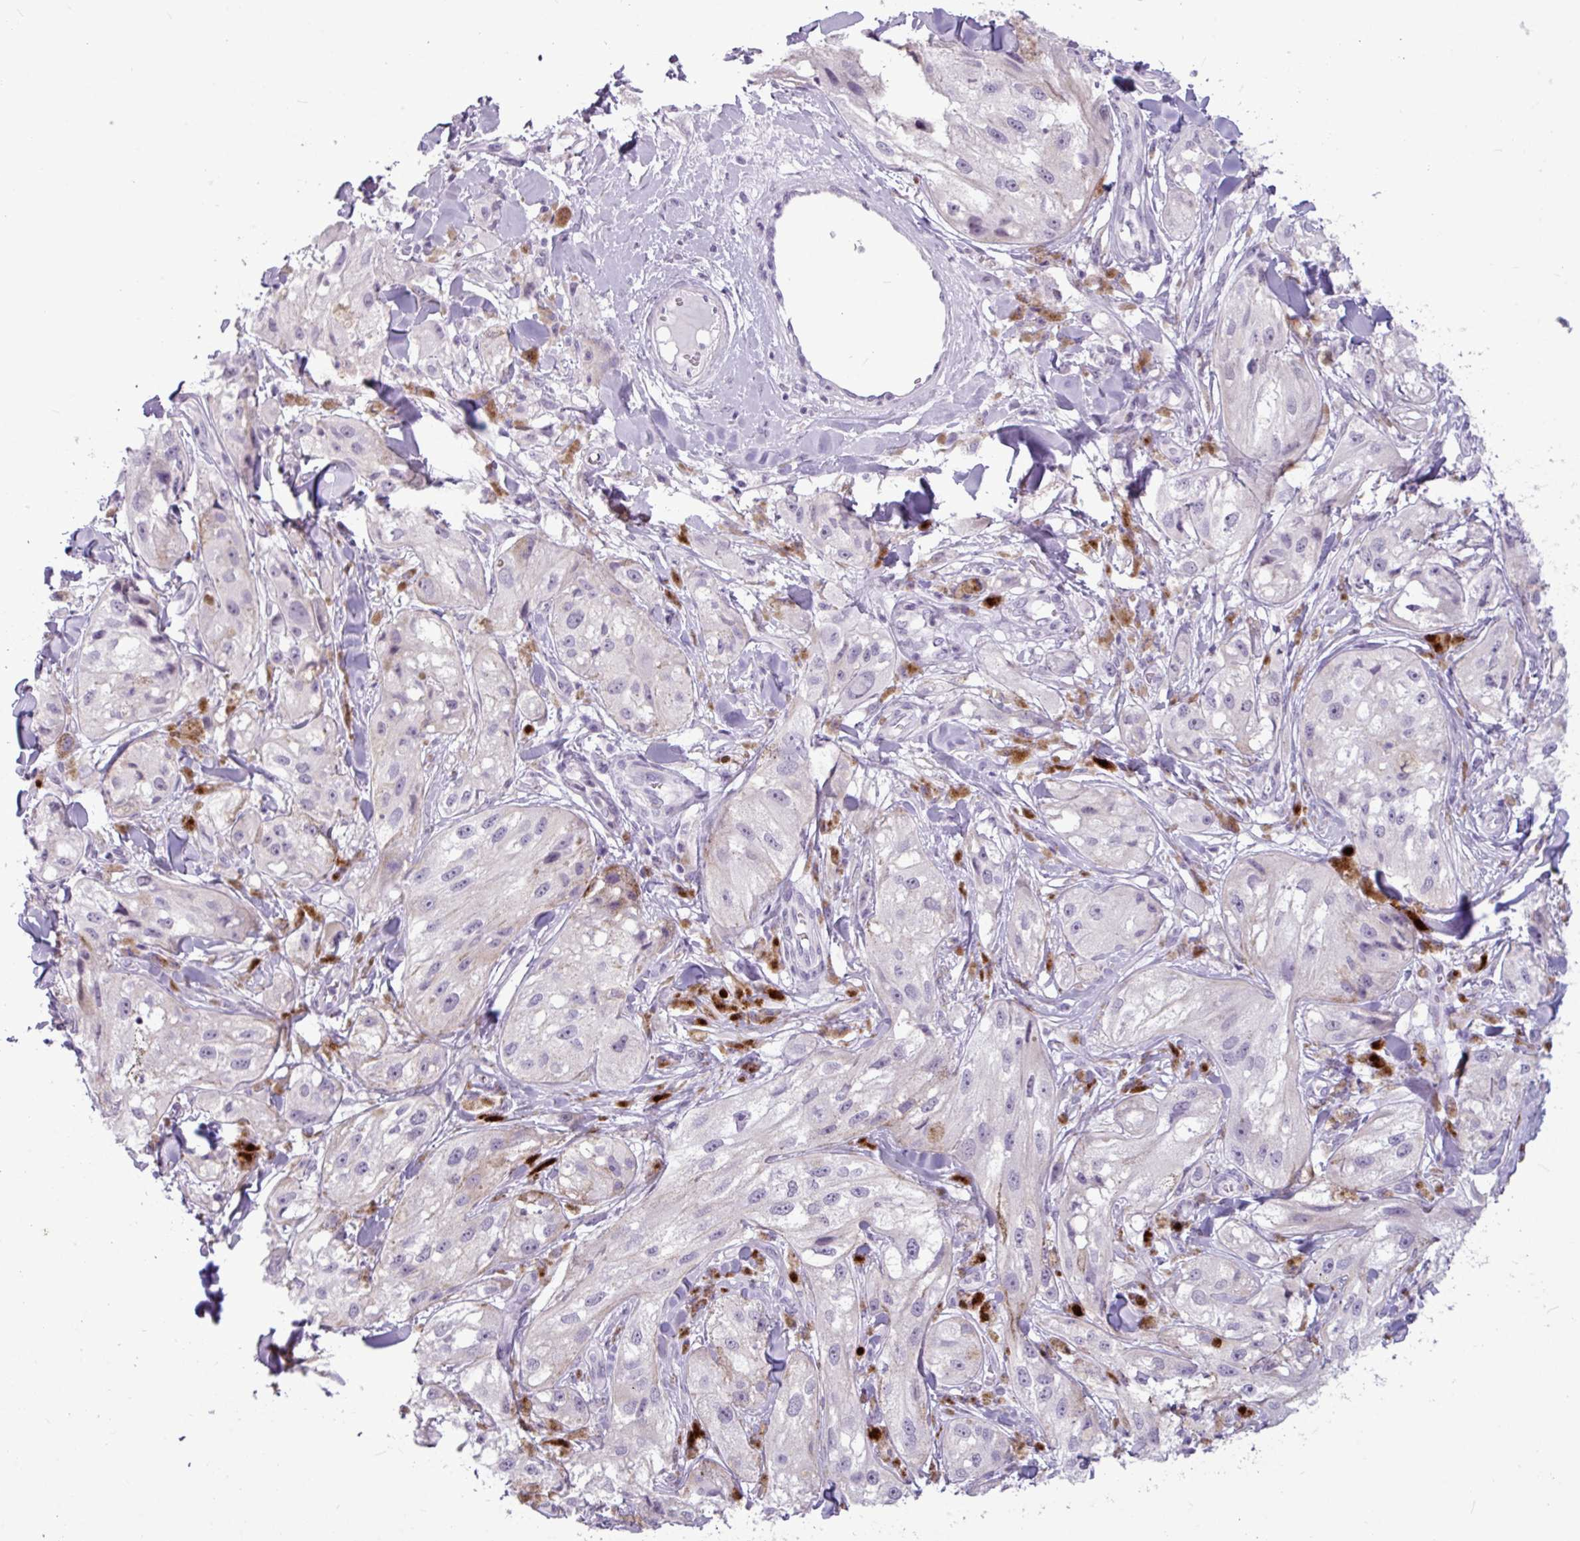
{"staining": {"intensity": "negative", "quantity": "none", "location": "none"}, "tissue": "melanoma", "cell_type": "Tumor cells", "image_type": "cancer", "snomed": [{"axis": "morphology", "description": "Malignant melanoma, NOS"}, {"axis": "topography", "description": "Skin"}], "caption": "Immunohistochemistry image of melanoma stained for a protein (brown), which reveals no staining in tumor cells.", "gene": "AMY2A", "patient": {"sex": "male", "age": 88}}